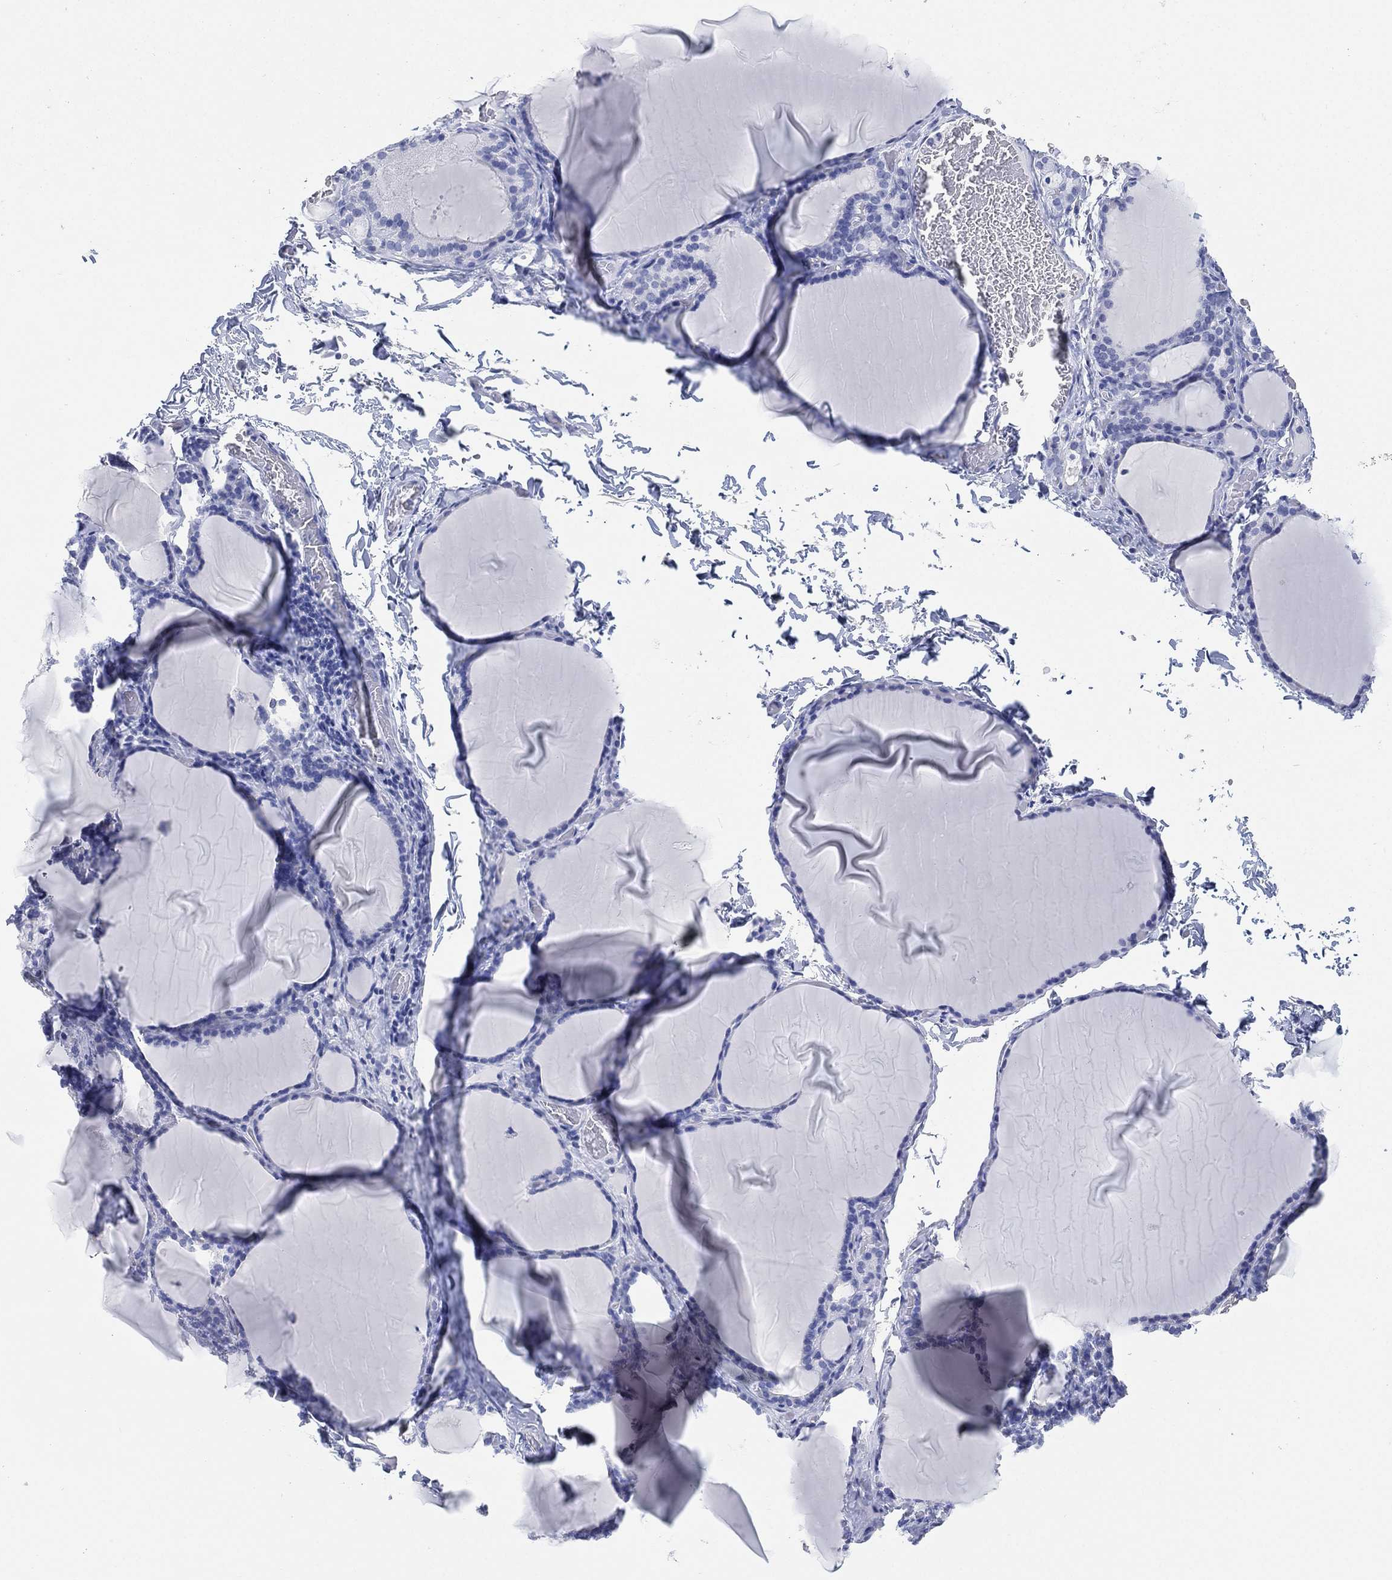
{"staining": {"intensity": "negative", "quantity": "none", "location": "none"}, "tissue": "thyroid gland", "cell_type": "Glandular cells", "image_type": "normal", "snomed": [{"axis": "morphology", "description": "Normal tissue, NOS"}, {"axis": "morphology", "description": "Hyperplasia, NOS"}, {"axis": "topography", "description": "Thyroid gland"}], "caption": "An immunohistochemistry (IHC) micrograph of benign thyroid gland is shown. There is no staining in glandular cells of thyroid gland.", "gene": "FMO1", "patient": {"sex": "female", "age": 27}}